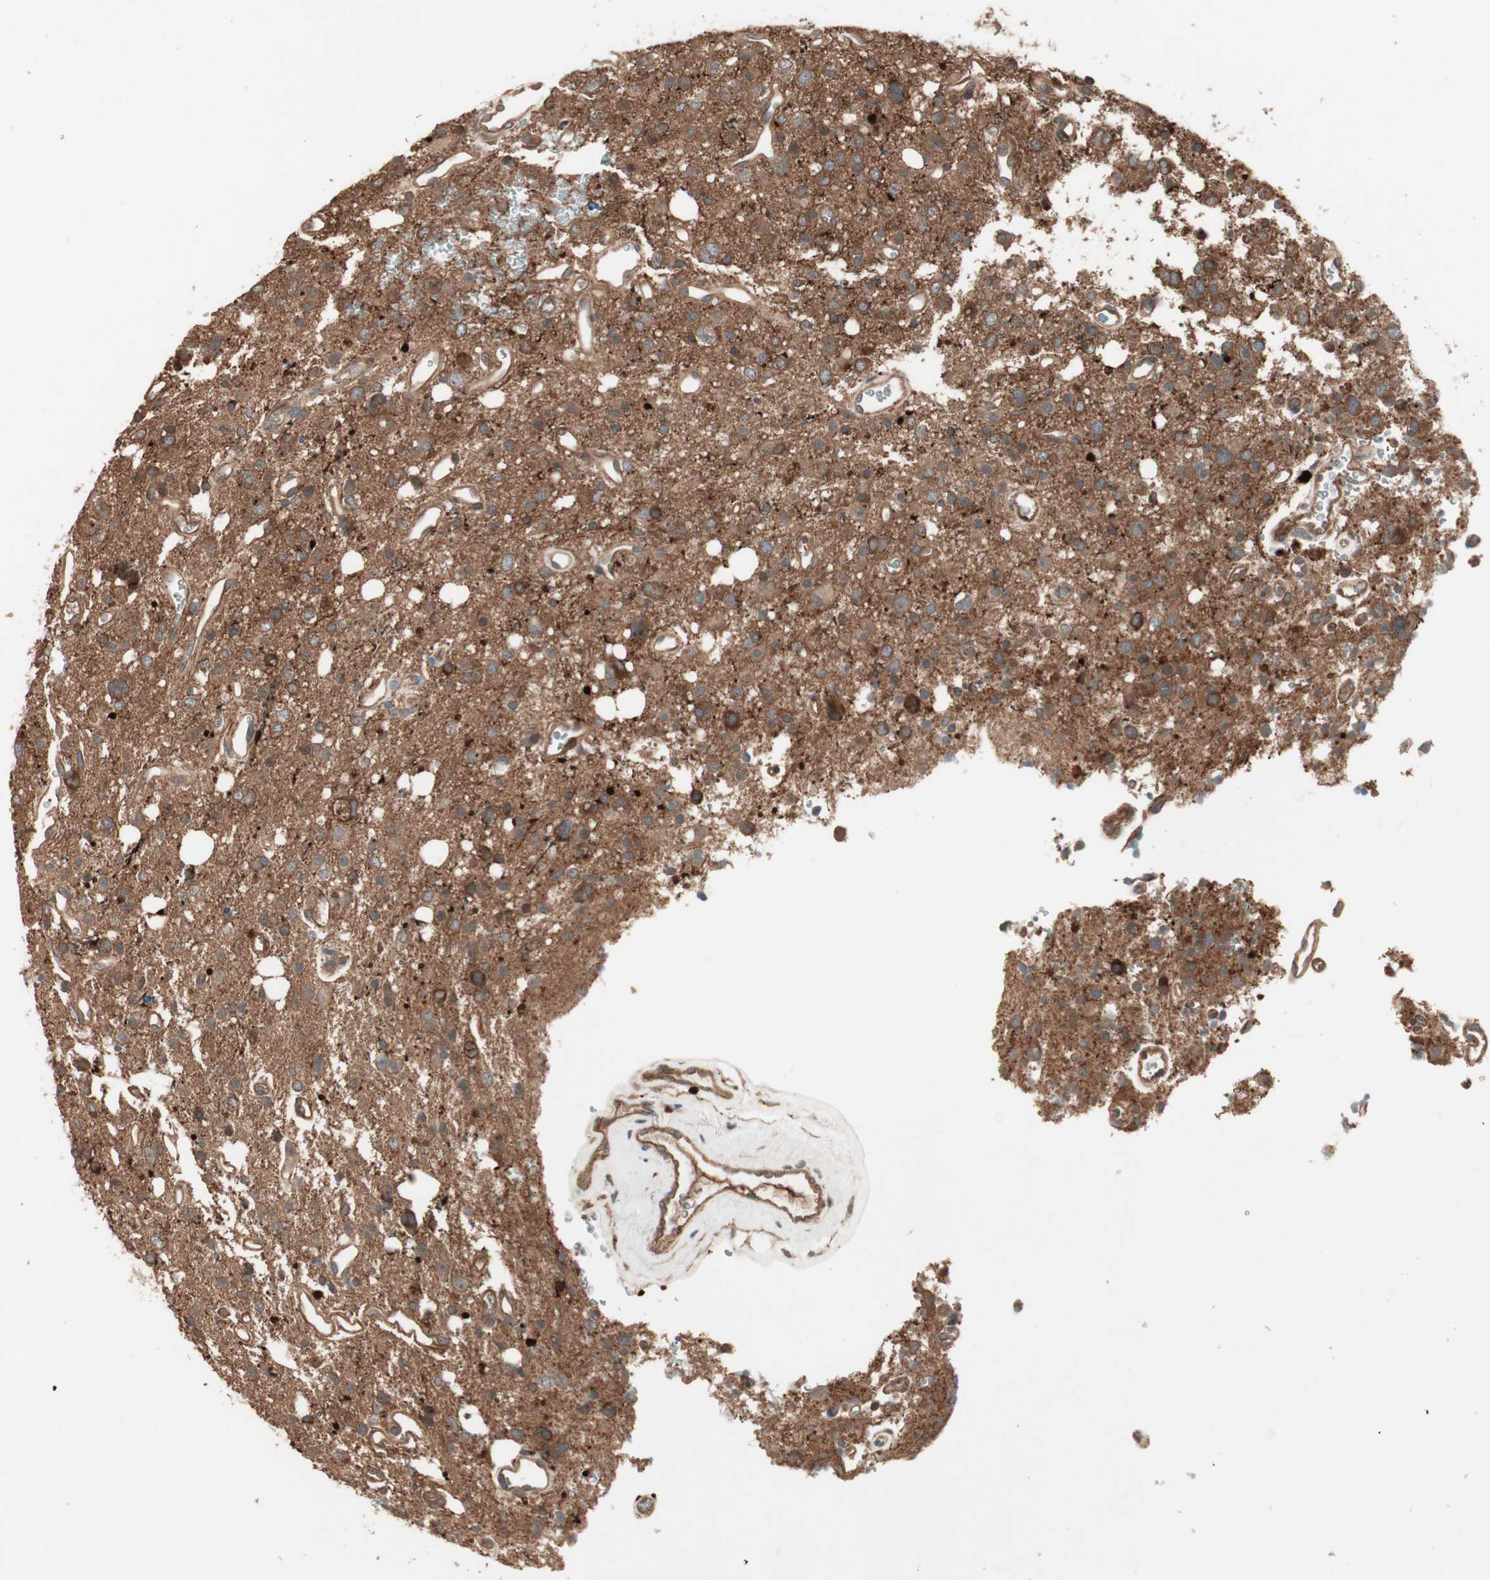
{"staining": {"intensity": "strong", "quantity": ">75%", "location": "cytoplasmic/membranous"}, "tissue": "glioma", "cell_type": "Tumor cells", "image_type": "cancer", "snomed": [{"axis": "morphology", "description": "Glioma, malignant, High grade"}, {"axis": "topography", "description": "Brain"}], "caption": "The photomicrograph displays immunohistochemical staining of malignant glioma (high-grade). There is strong cytoplasmic/membranous staining is identified in about >75% of tumor cells. (DAB (3,3'-diaminobenzidine) IHC, brown staining for protein, blue staining for nuclei).", "gene": "TFPI", "patient": {"sex": "male", "age": 47}}